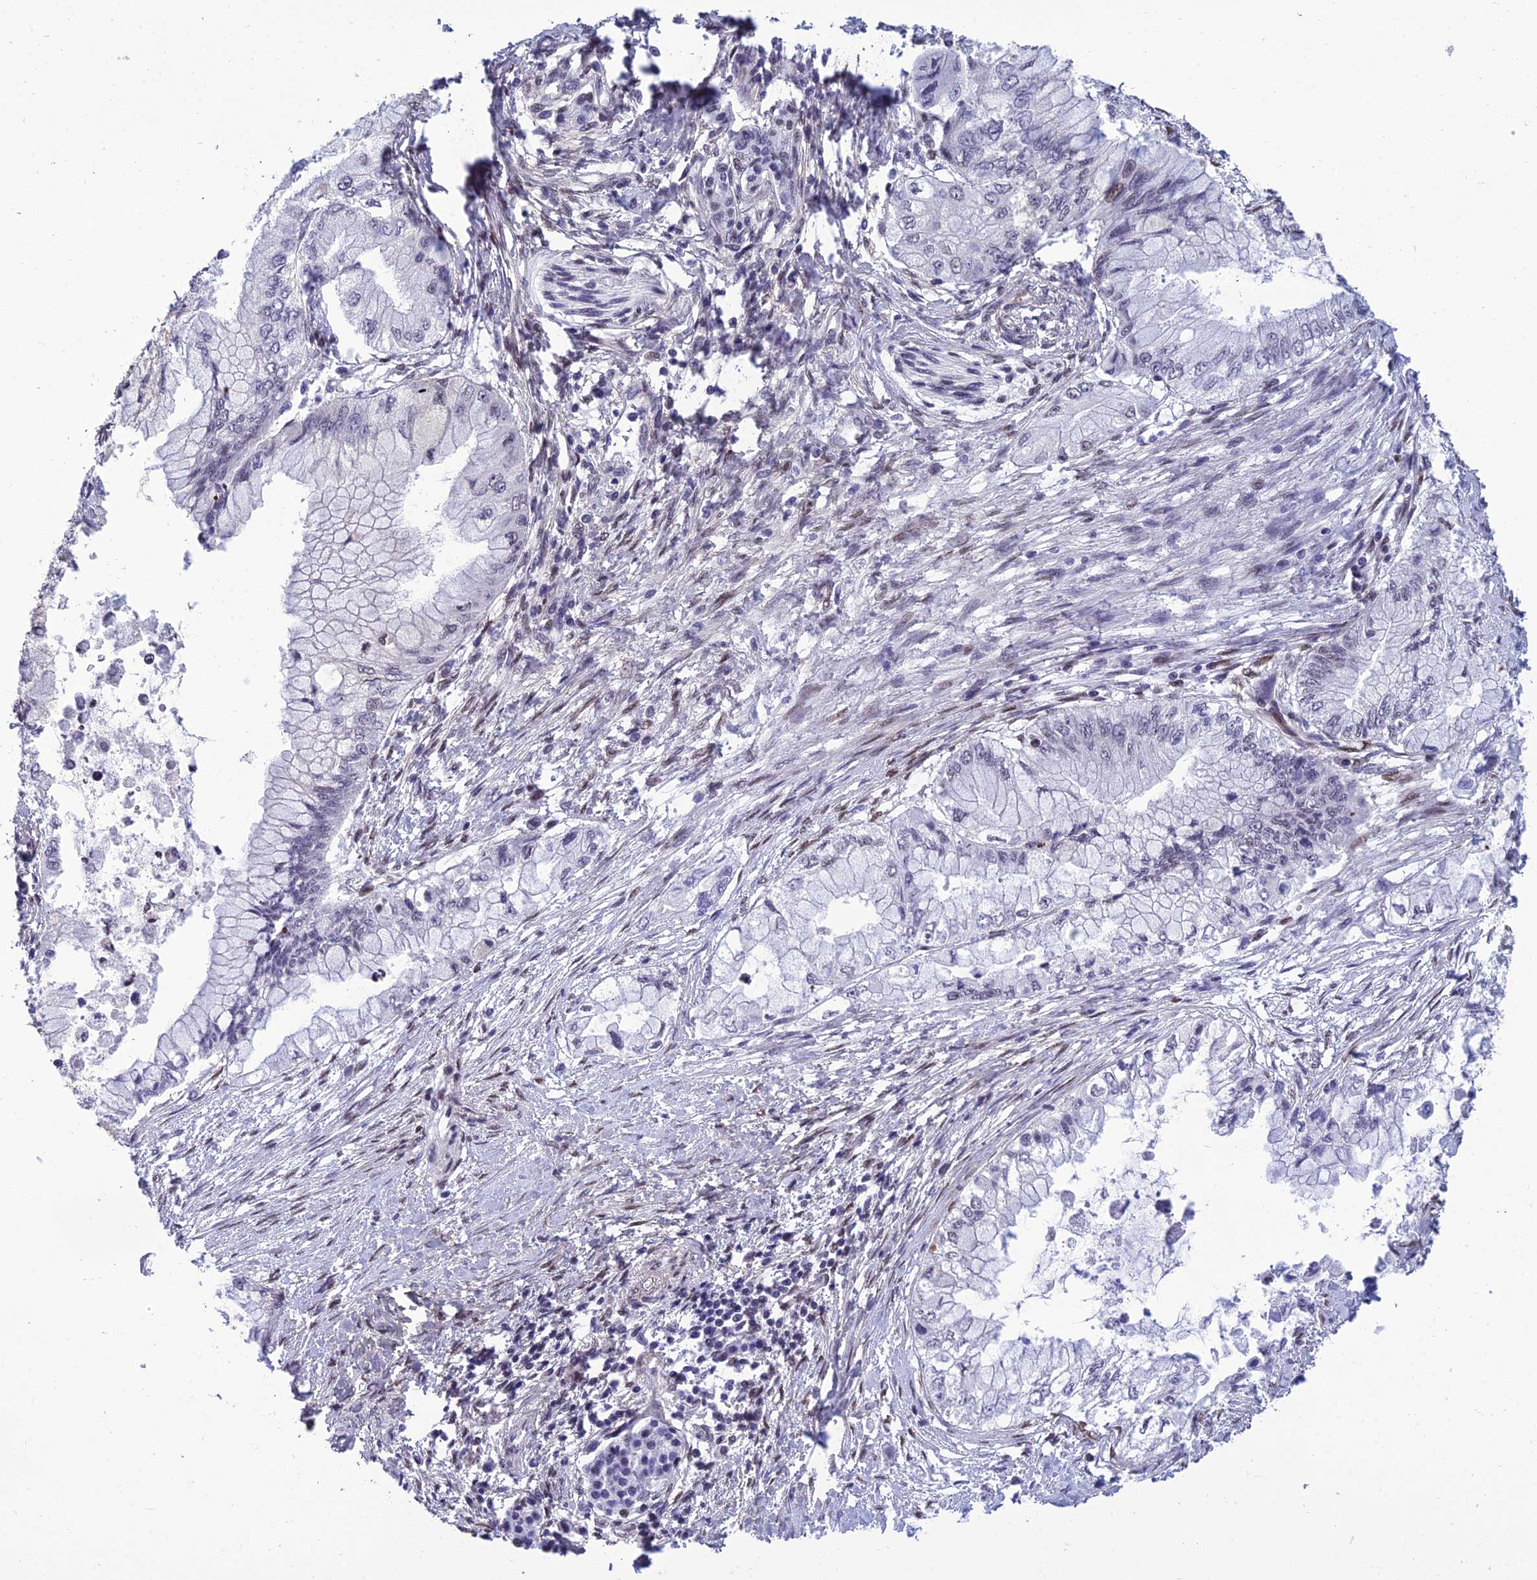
{"staining": {"intensity": "negative", "quantity": "none", "location": "none"}, "tissue": "pancreatic cancer", "cell_type": "Tumor cells", "image_type": "cancer", "snomed": [{"axis": "morphology", "description": "Adenocarcinoma, NOS"}, {"axis": "topography", "description": "Pancreas"}], "caption": "This is an immunohistochemistry photomicrograph of pancreatic adenocarcinoma. There is no staining in tumor cells.", "gene": "RSRC1", "patient": {"sex": "male", "age": 48}}